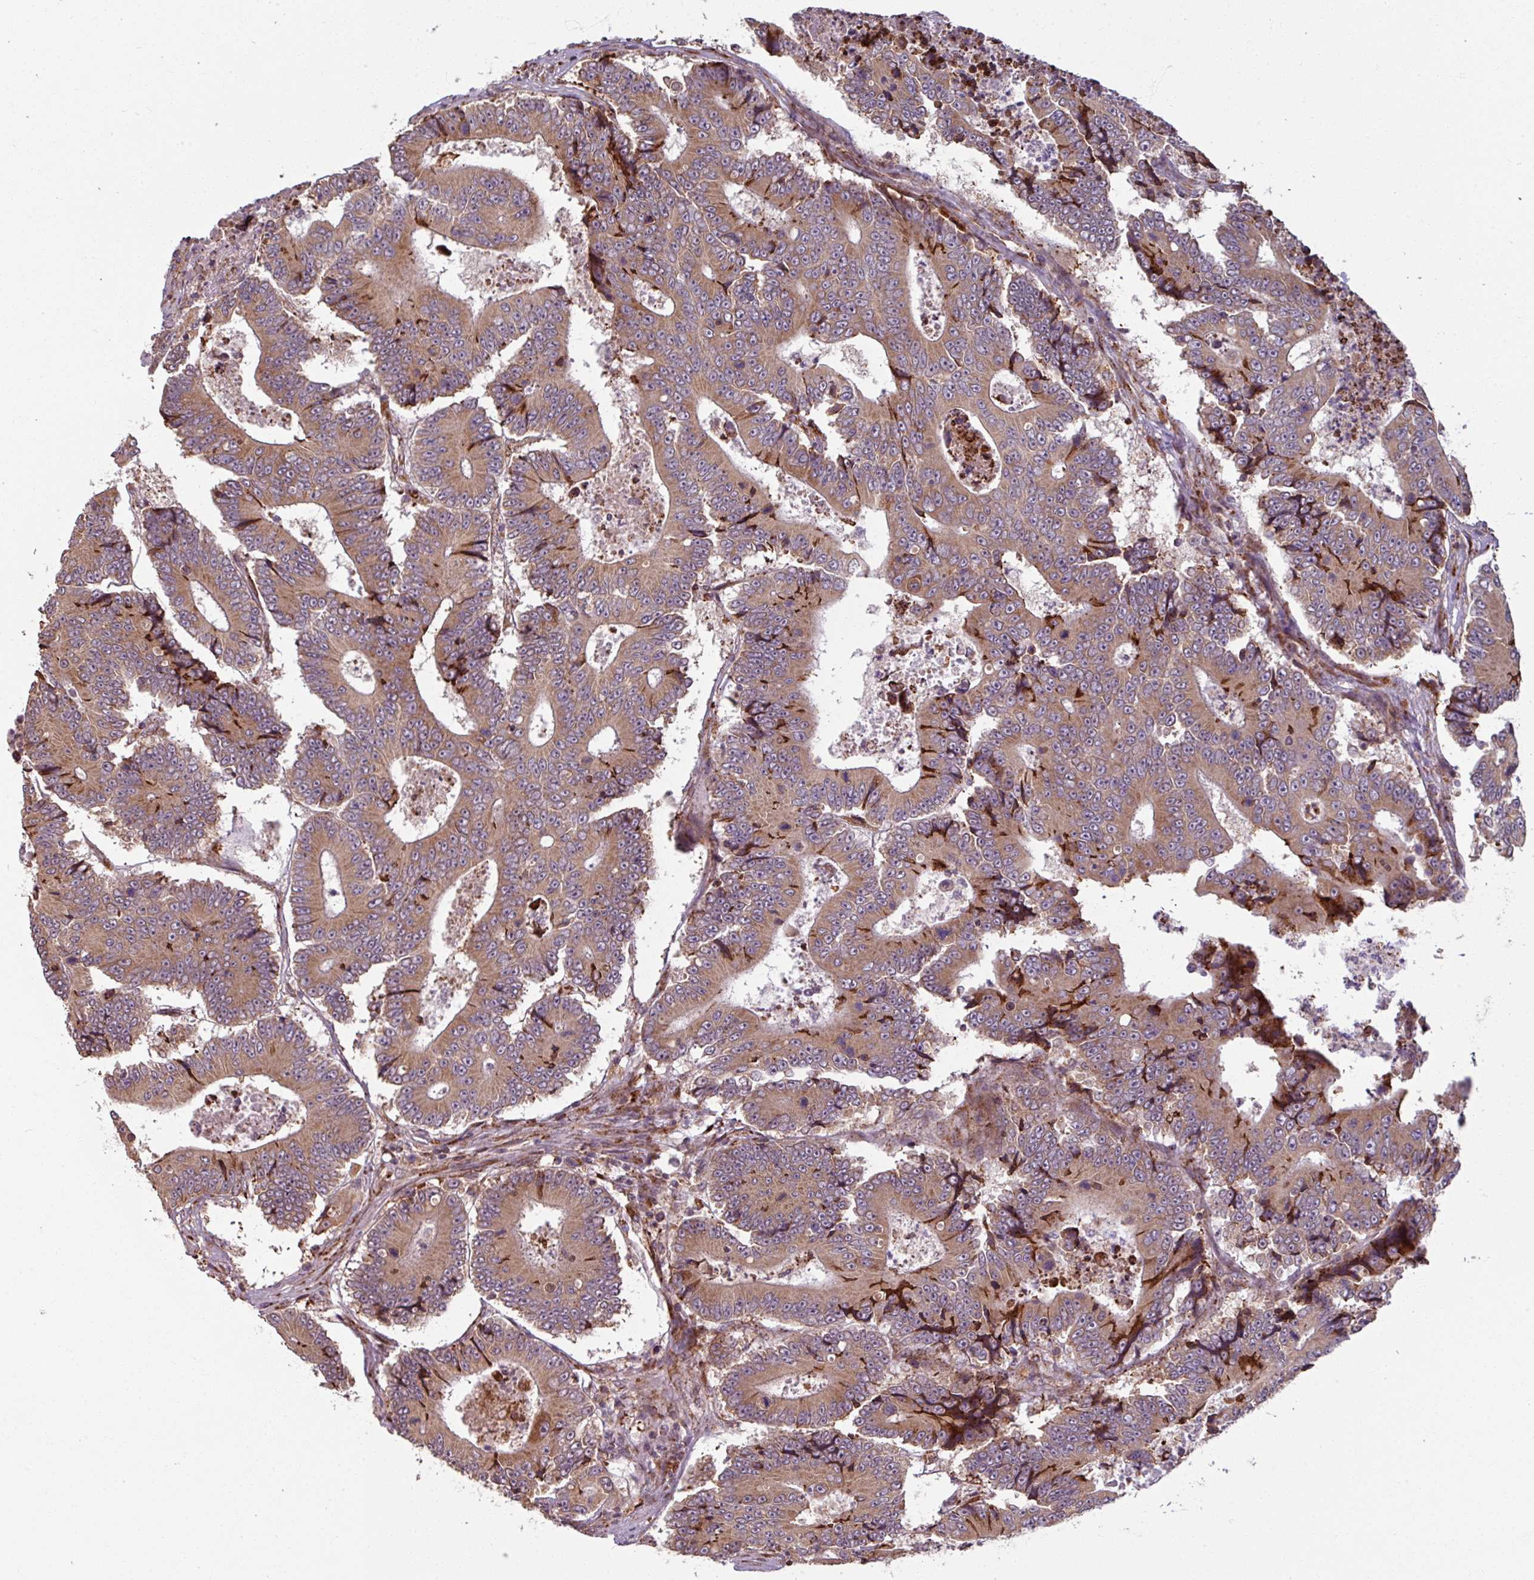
{"staining": {"intensity": "moderate", "quantity": ">75%", "location": "cytoplasmic/membranous"}, "tissue": "colorectal cancer", "cell_type": "Tumor cells", "image_type": "cancer", "snomed": [{"axis": "morphology", "description": "Adenocarcinoma, NOS"}, {"axis": "topography", "description": "Colon"}], "caption": "Adenocarcinoma (colorectal) stained for a protein (brown) displays moderate cytoplasmic/membranous positive expression in about >75% of tumor cells.", "gene": "MAGT1", "patient": {"sex": "male", "age": 83}}